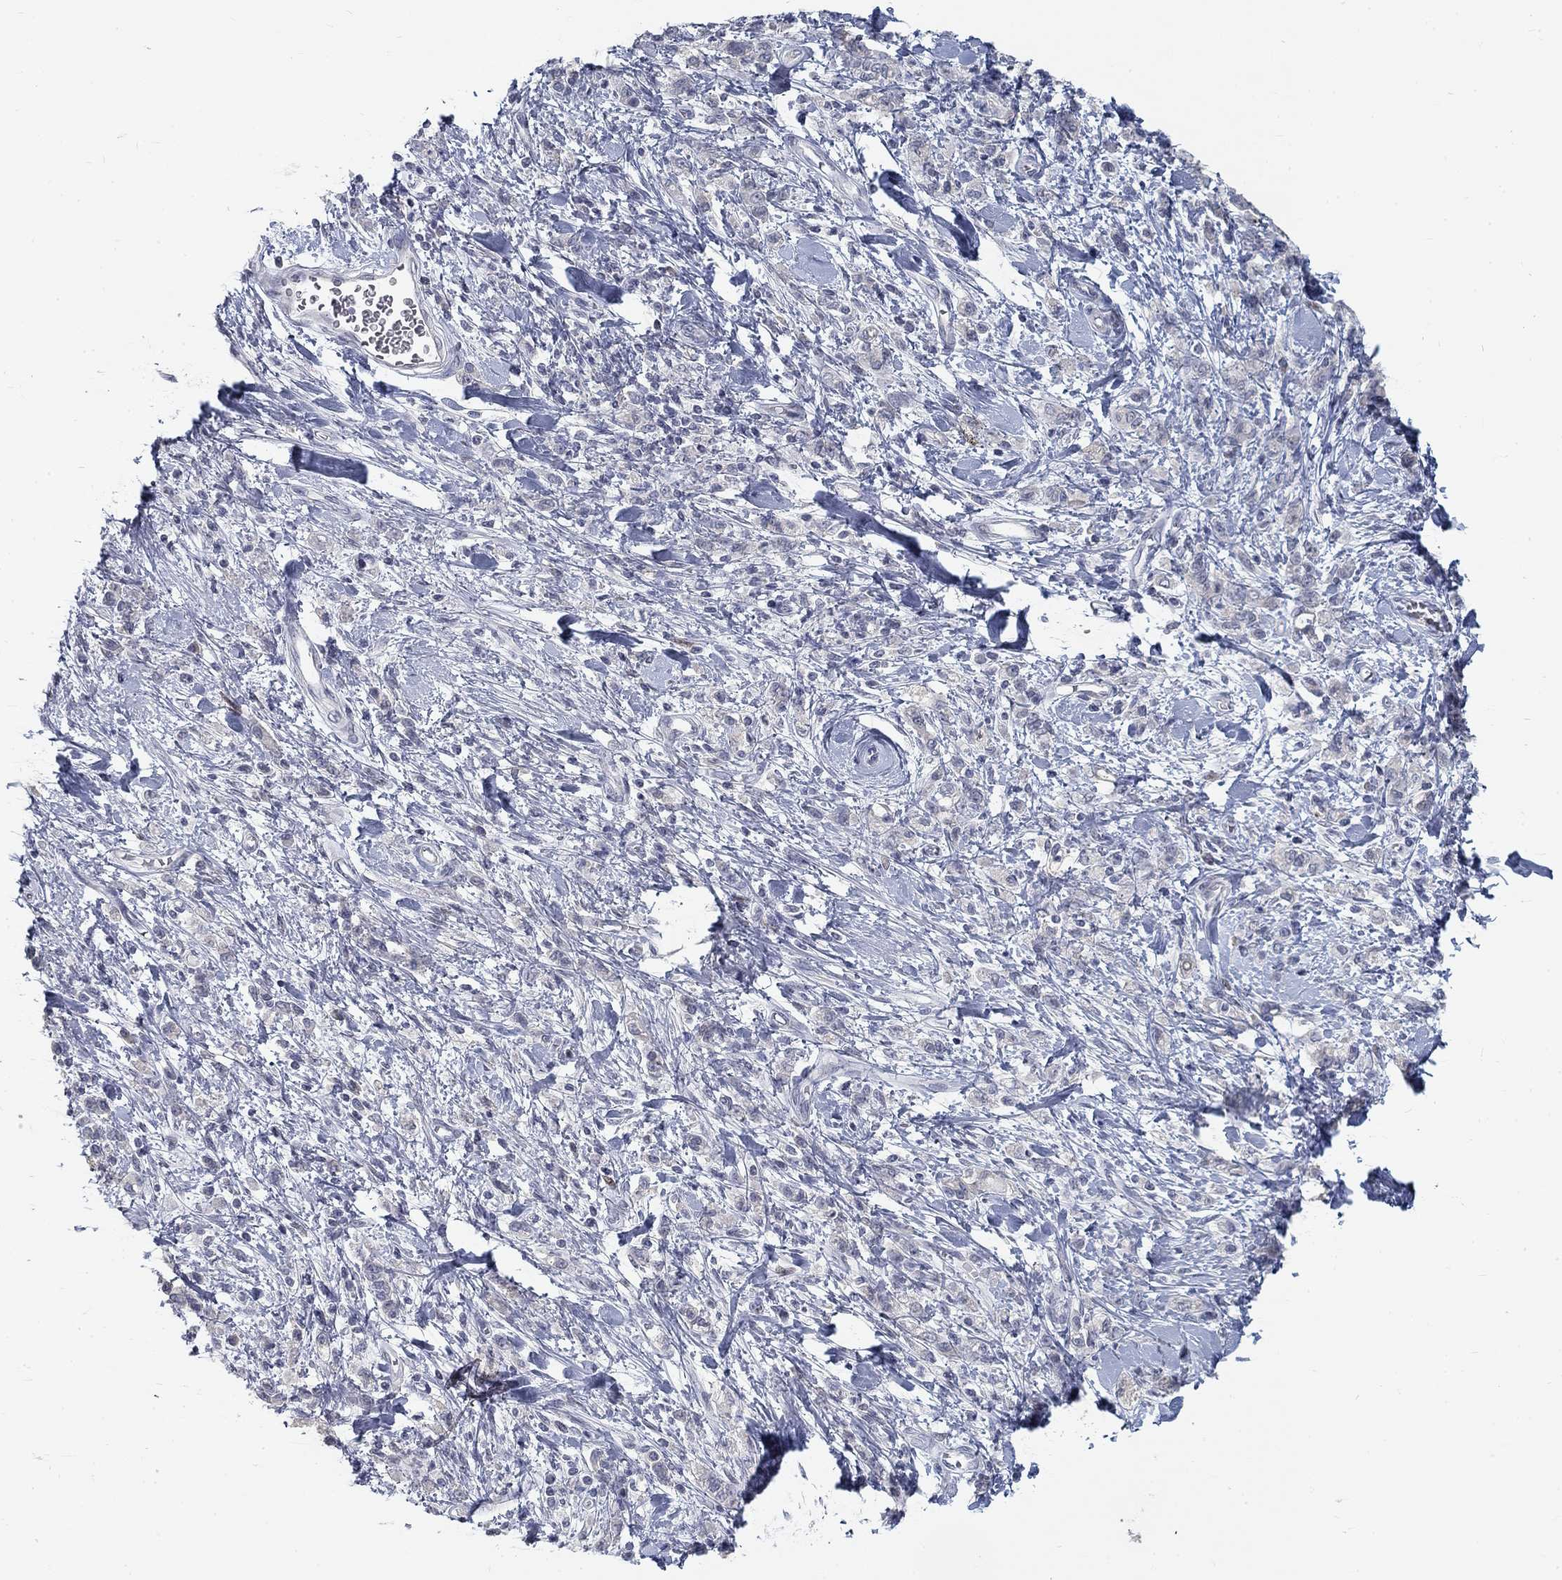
{"staining": {"intensity": "negative", "quantity": "none", "location": "none"}, "tissue": "stomach cancer", "cell_type": "Tumor cells", "image_type": "cancer", "snomed": [{"axis": "morphology", "description": "Adenocarcinoma, NOS"}, {"axis": "topography", "description": "Stomach"}], "caption": "High magnification brightfield microscopy of stomach cancer (adenocarcinoma) stained with DAB (3,3'-diaminobenzidine) (brown) and counterstained with hematoxylin (blue): tumor cells show no significant positivity.", "gene": "ATP1A3", "patient": {"sex": "male", "age": 77}}